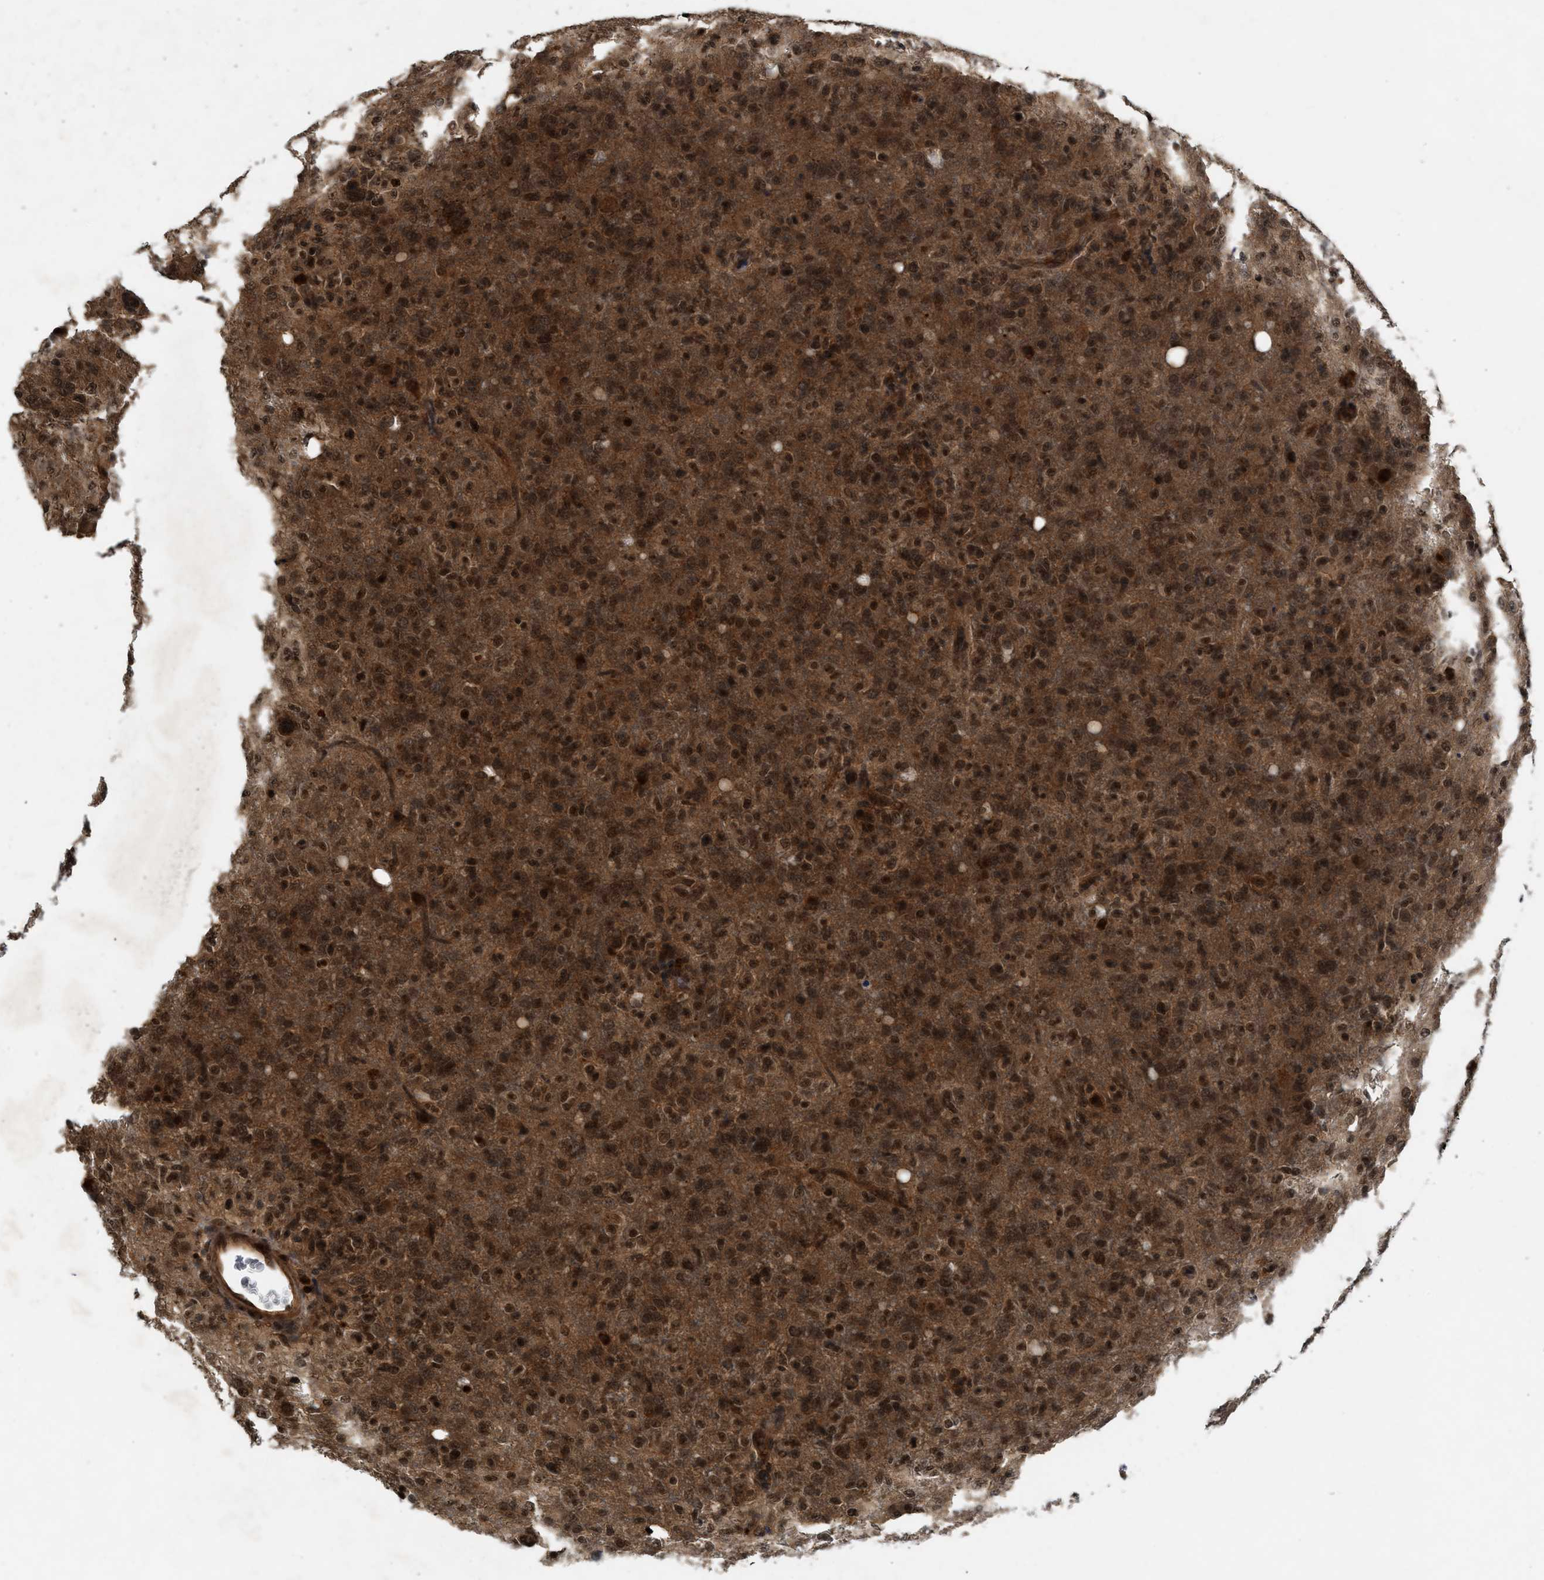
{"staining": {"intensity": "strong", "quantity": ">75%", "location": "cytoplasmic/membranous,nuclear"}, "tissue": "glioma", "cell_type": "Tumor cells", "image_type": "cancer", "snomed": [{"axis": "morphology", "description": "Glioma, malignant, High grade"}, {"axis": "topography", "description": "Brain"}], "caption": "Protein staining of malignant high-grade glioma tissue demonstrates strong cytoplasmic/membranous and nuclear staining in about >75% of tumor cells.", "gene": "RUSC2", "patient": {"sex": "female", "age": 57}}